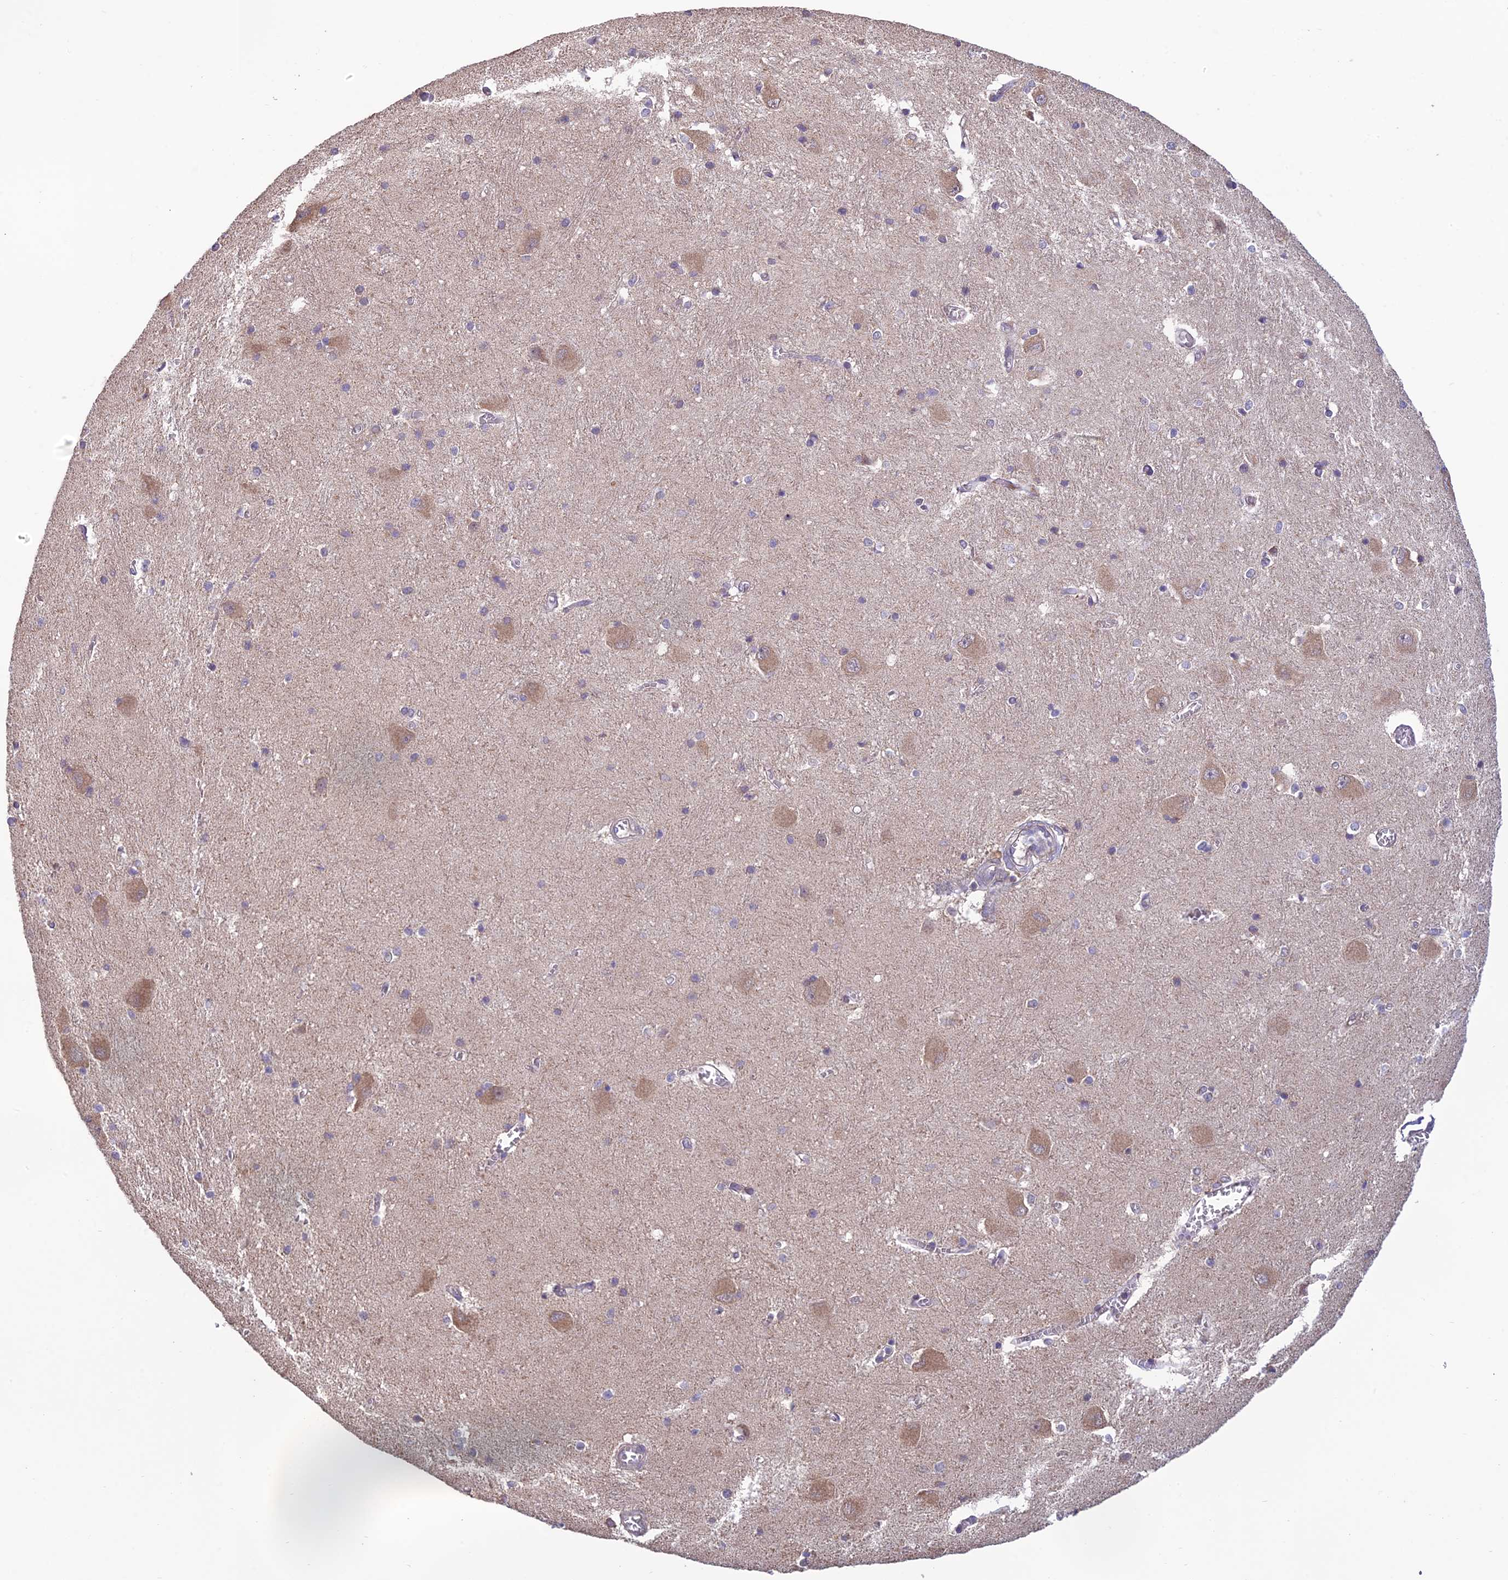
{"staining": {"intensity": "negative", "quantity": "none", "location": "none"}, "tissue": "caudate", "cell_type": "Glial cells", "image_type": "normal", "snomed": [{"axis": "morphology", "description": "Normal tissue, NOS"}, {"axis": "topography", "description": "Lateral ventricle wall"}], "caption": "IHC of normal human caudate shows no positivity in glial cells.", "gene": "MRNIP", "patient": {"sex": "male", "age": 37}}